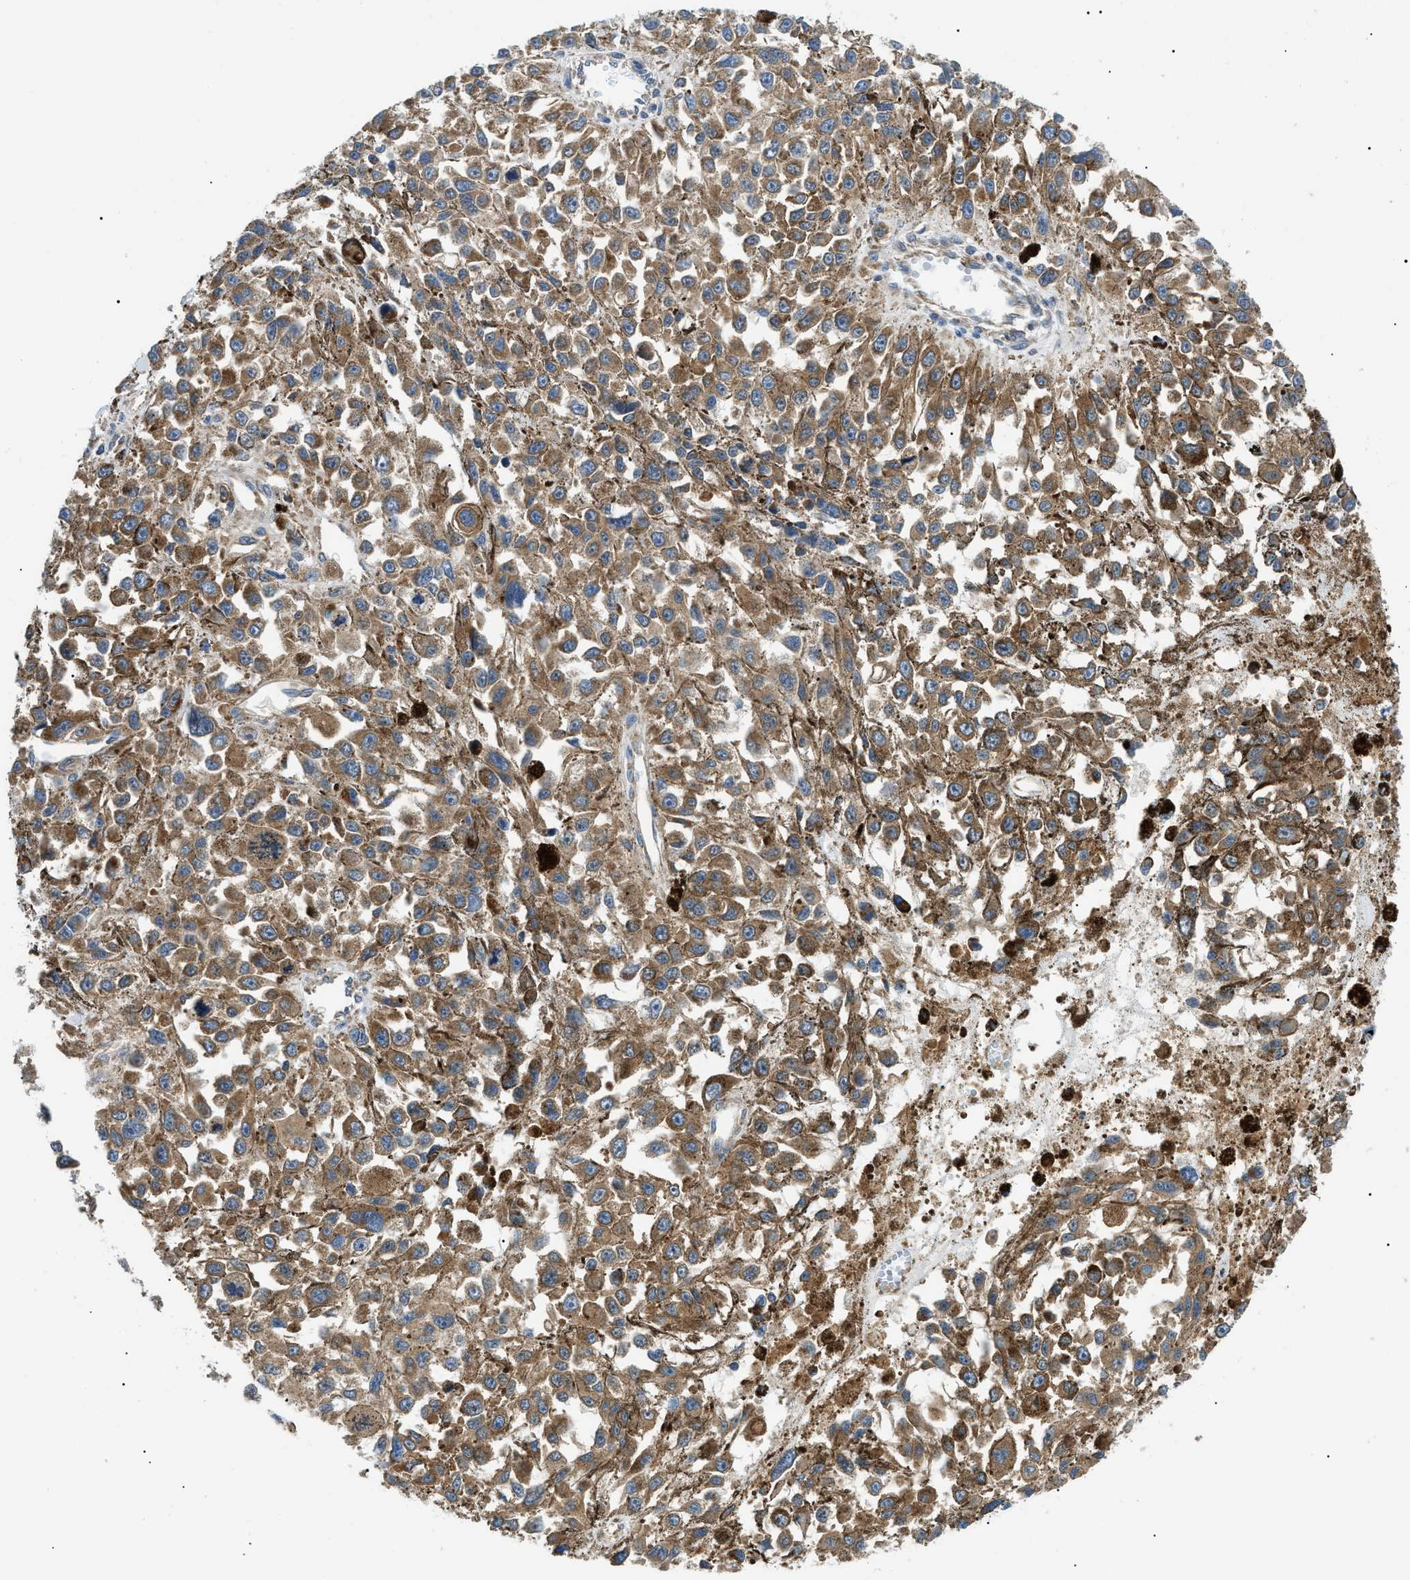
{"staining": {"intensity": "moderate", "quantity": ">75%", "location": "cytoplasmic/membranous"}, "tissue": "melanoma", "cell_type": "Tumor cells", "image_type": "cancer", "snomed": [{"axis": "morphology", "description": "Malignant melanoma, Metastatic site"}, {"axis": "topography", "description": "Lymph node"}], "caption": "Melanoma stained with a brown dye shows moderate cytoplasmic/membranous positive staining in approximately >75% of tumor cells.", "gene": "SRPK1", "patient": {"sex": "male", "age": 59}}